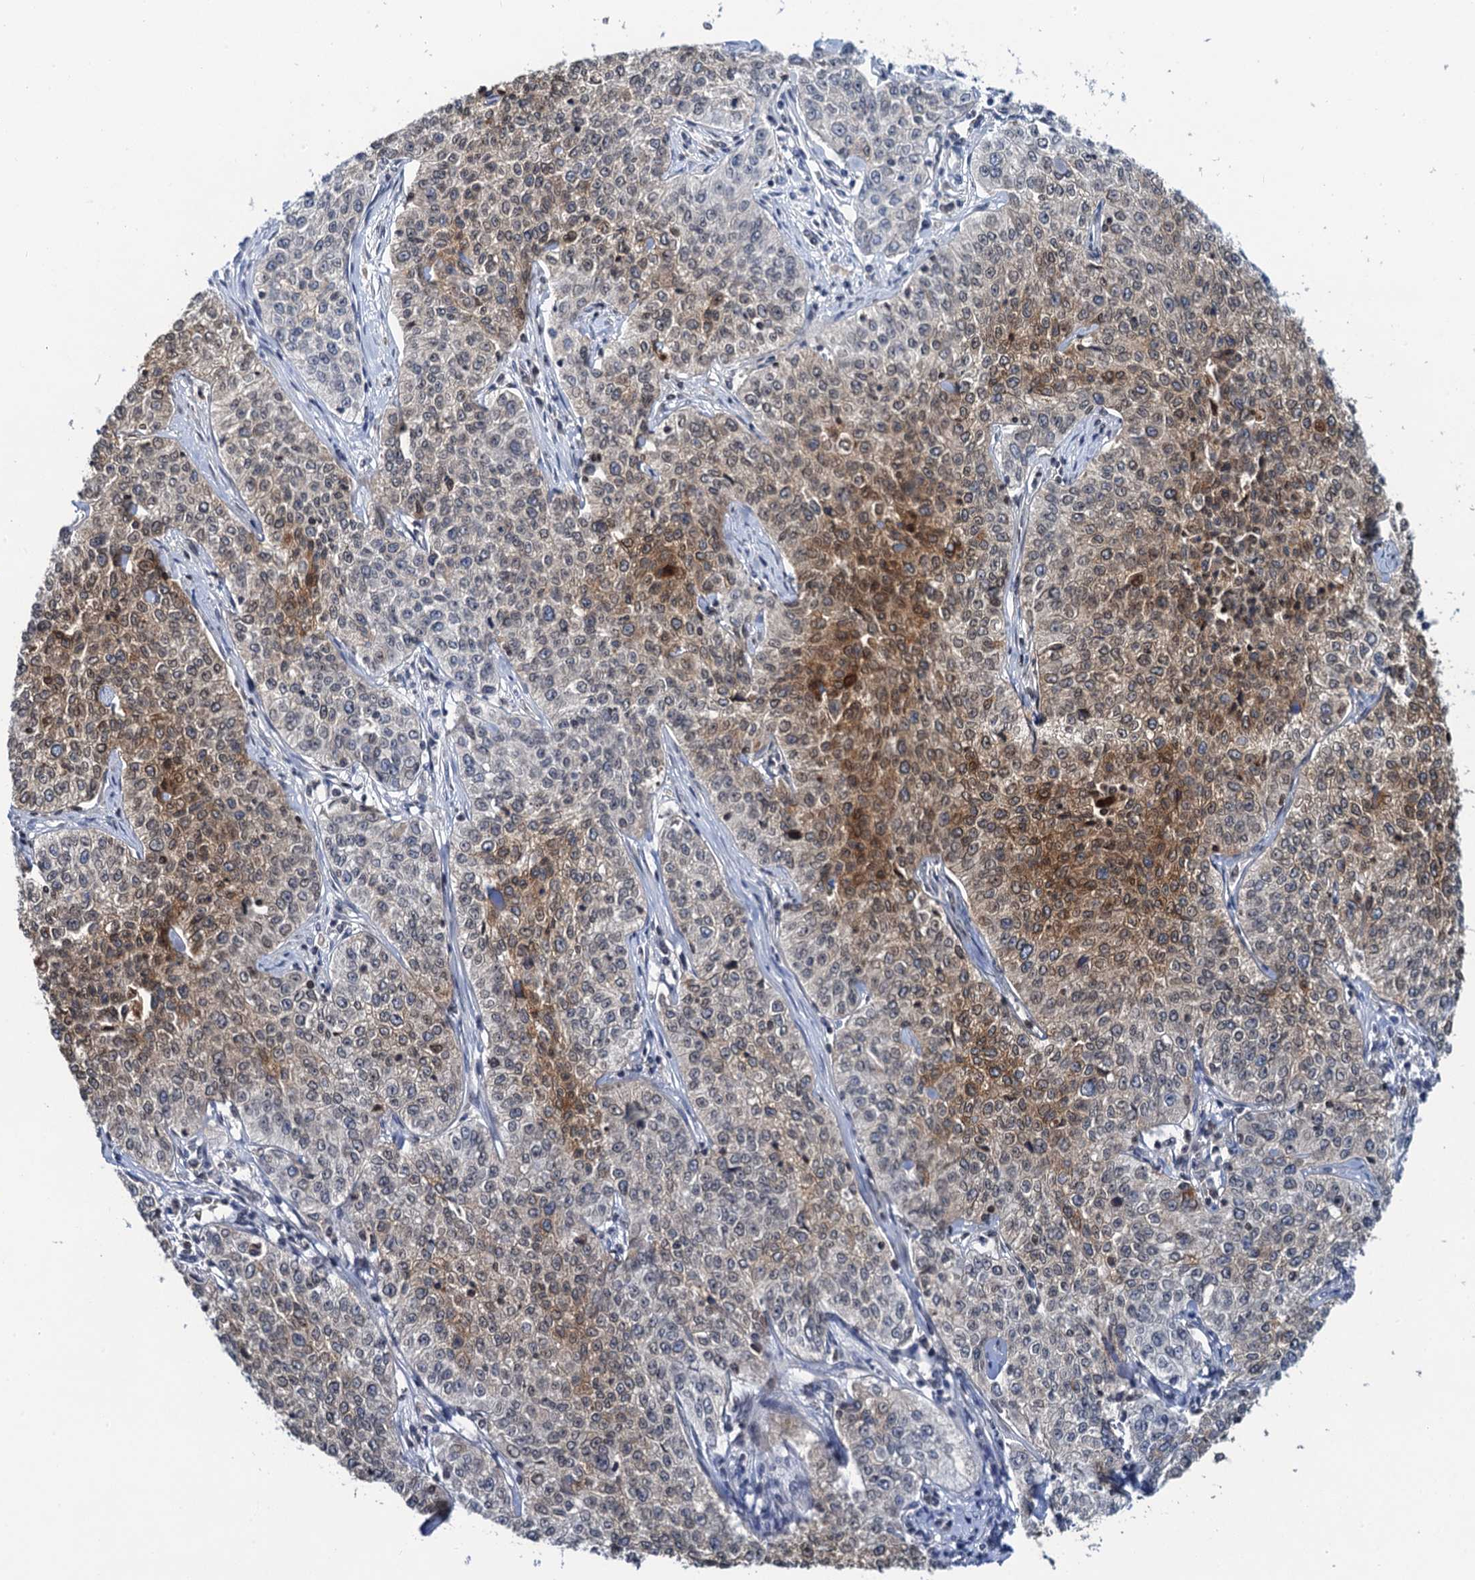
{"staining": {"intensity": "moderate", "quantity": "25%-75%", "location": "cytoplasmic/membranous"}, "tissue": "cervical cancer", "cell_type": "Tumor cells", "image_type": "cancer", "snomed": [{"axis": "morphology", "description": "Squamous cell carcinoma, NOS"}, {"axis": "topography", "description": "Cervix"}], "caption": "An IHC histopathology image of neoplastic tissue is shown. Protein staining in brown labels moderate cytoplasmic/membranous positivity in squamous cell carcinoma (cervical) within tumor cells. (DAB = brown stain, brightfield microscopy at high magnification).", "gene": "LYPD3", "patient": {"sex": "female", "age": 35}}